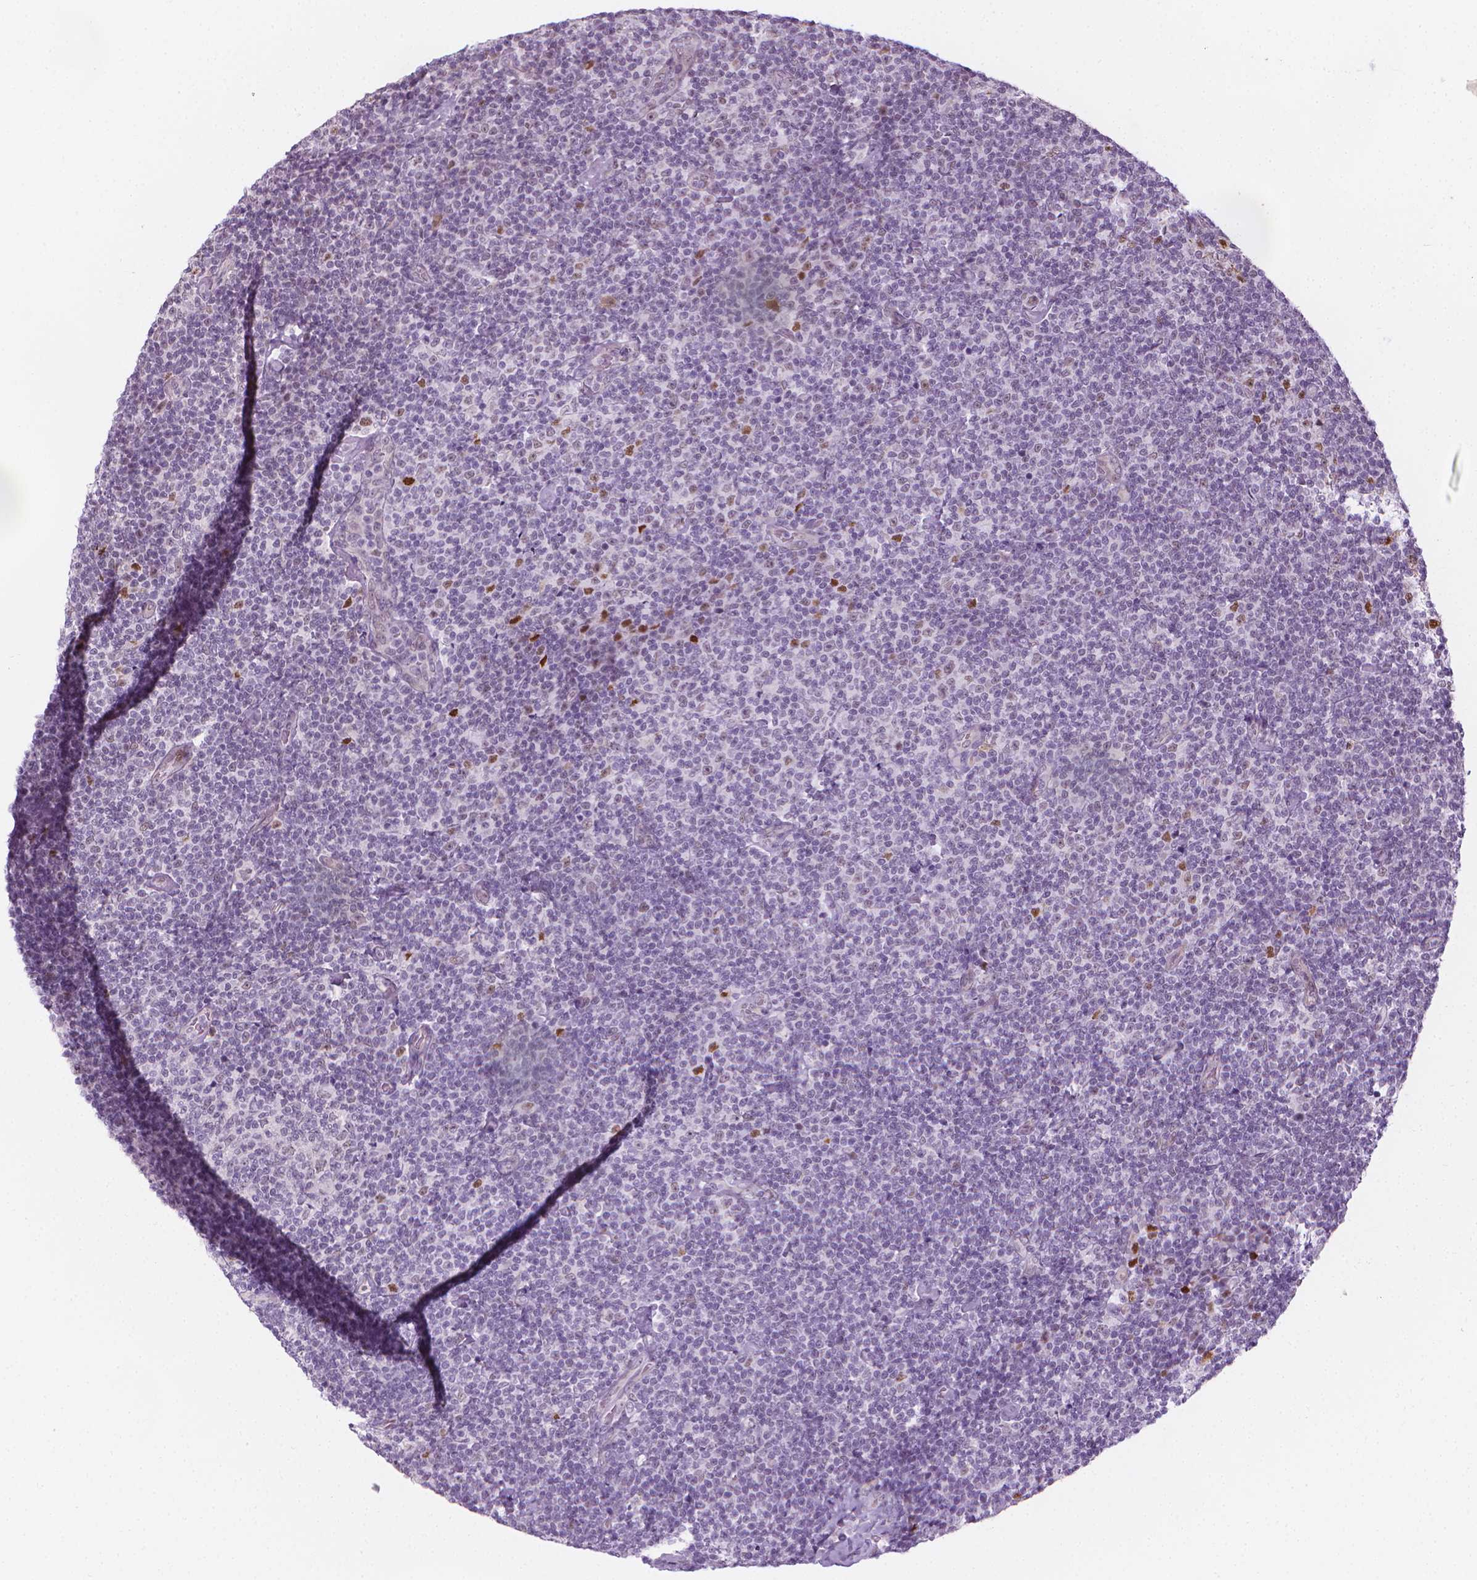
{"staining": {"intensity": "negative", "quantity": "none", "location": "none"}, "tissue": "lymphoma", "cell_type": "Tumor cells", "image_type": "cancer", "snomed": [{"axis": "morphology", "description": "Malignant lymphoma, non-Hodgkin's type, Low grade"}, {"axis": "topography", "description": "Lymph node"}], "caption": "The immunohistochemistry image has no significant expression in tumor cells of malignant lymphoma, non-Hodgkin's type (low-grade) tissue.", "gene": "CDKN1C", "patient": {"sex": "male", "age": 81}}